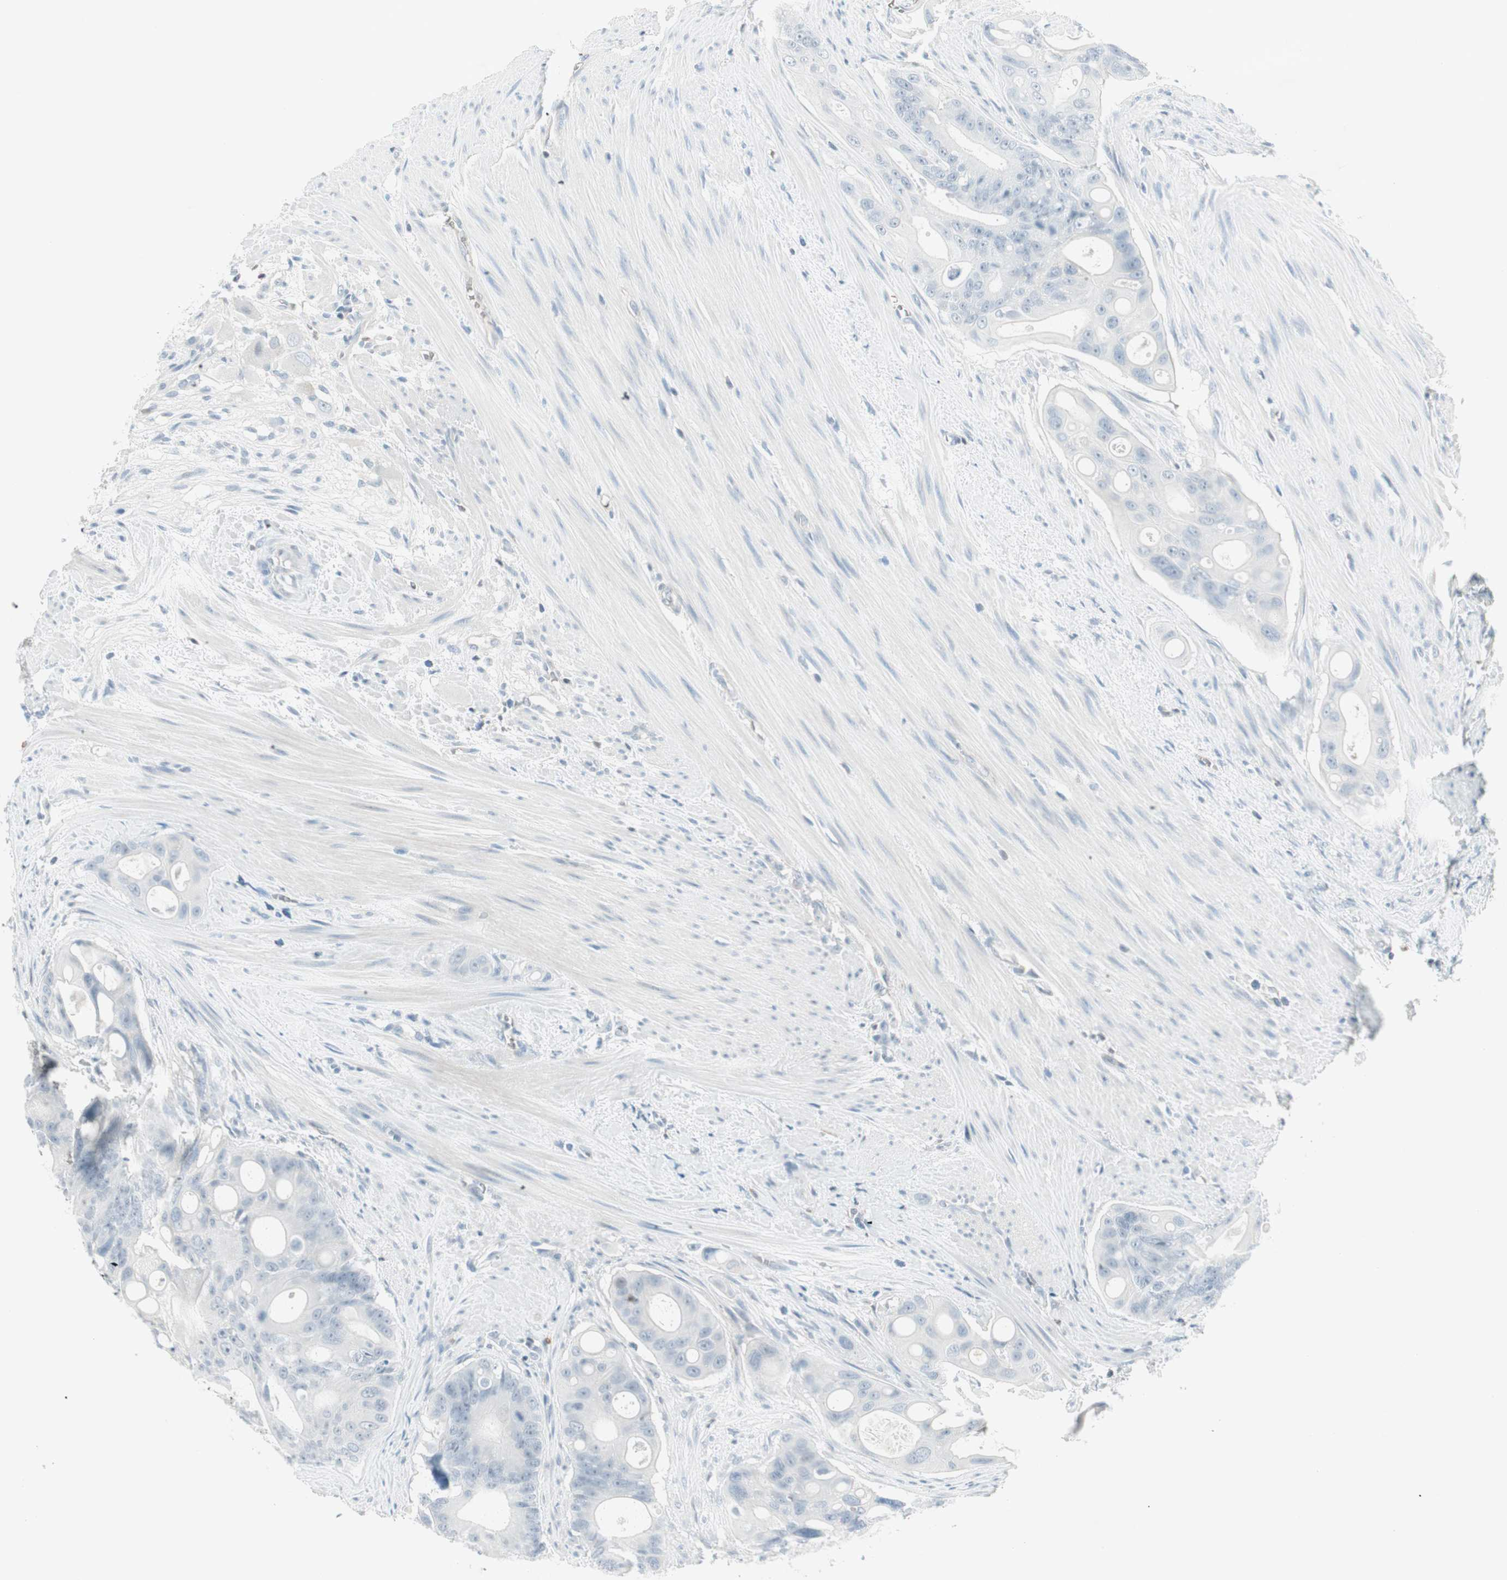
{"staining": {"intensity": "negative", "quantity": "none", "location": "none"}, "tissue": "colorectal cancer", "cell_type": "Tumor cells", "image_type": "cancer", "snomed": [{"axis": "morphology", "description": "Adenocarcinoma, NOS"}, {"axis": "topography", "description": "Colon"}], "caption": "Colorectal cancer stained for a protein using IHC demonstrates no positivity tumor cells.", "gene": "MAP4K1", "patient": {"sex": "female", "age": 57}}